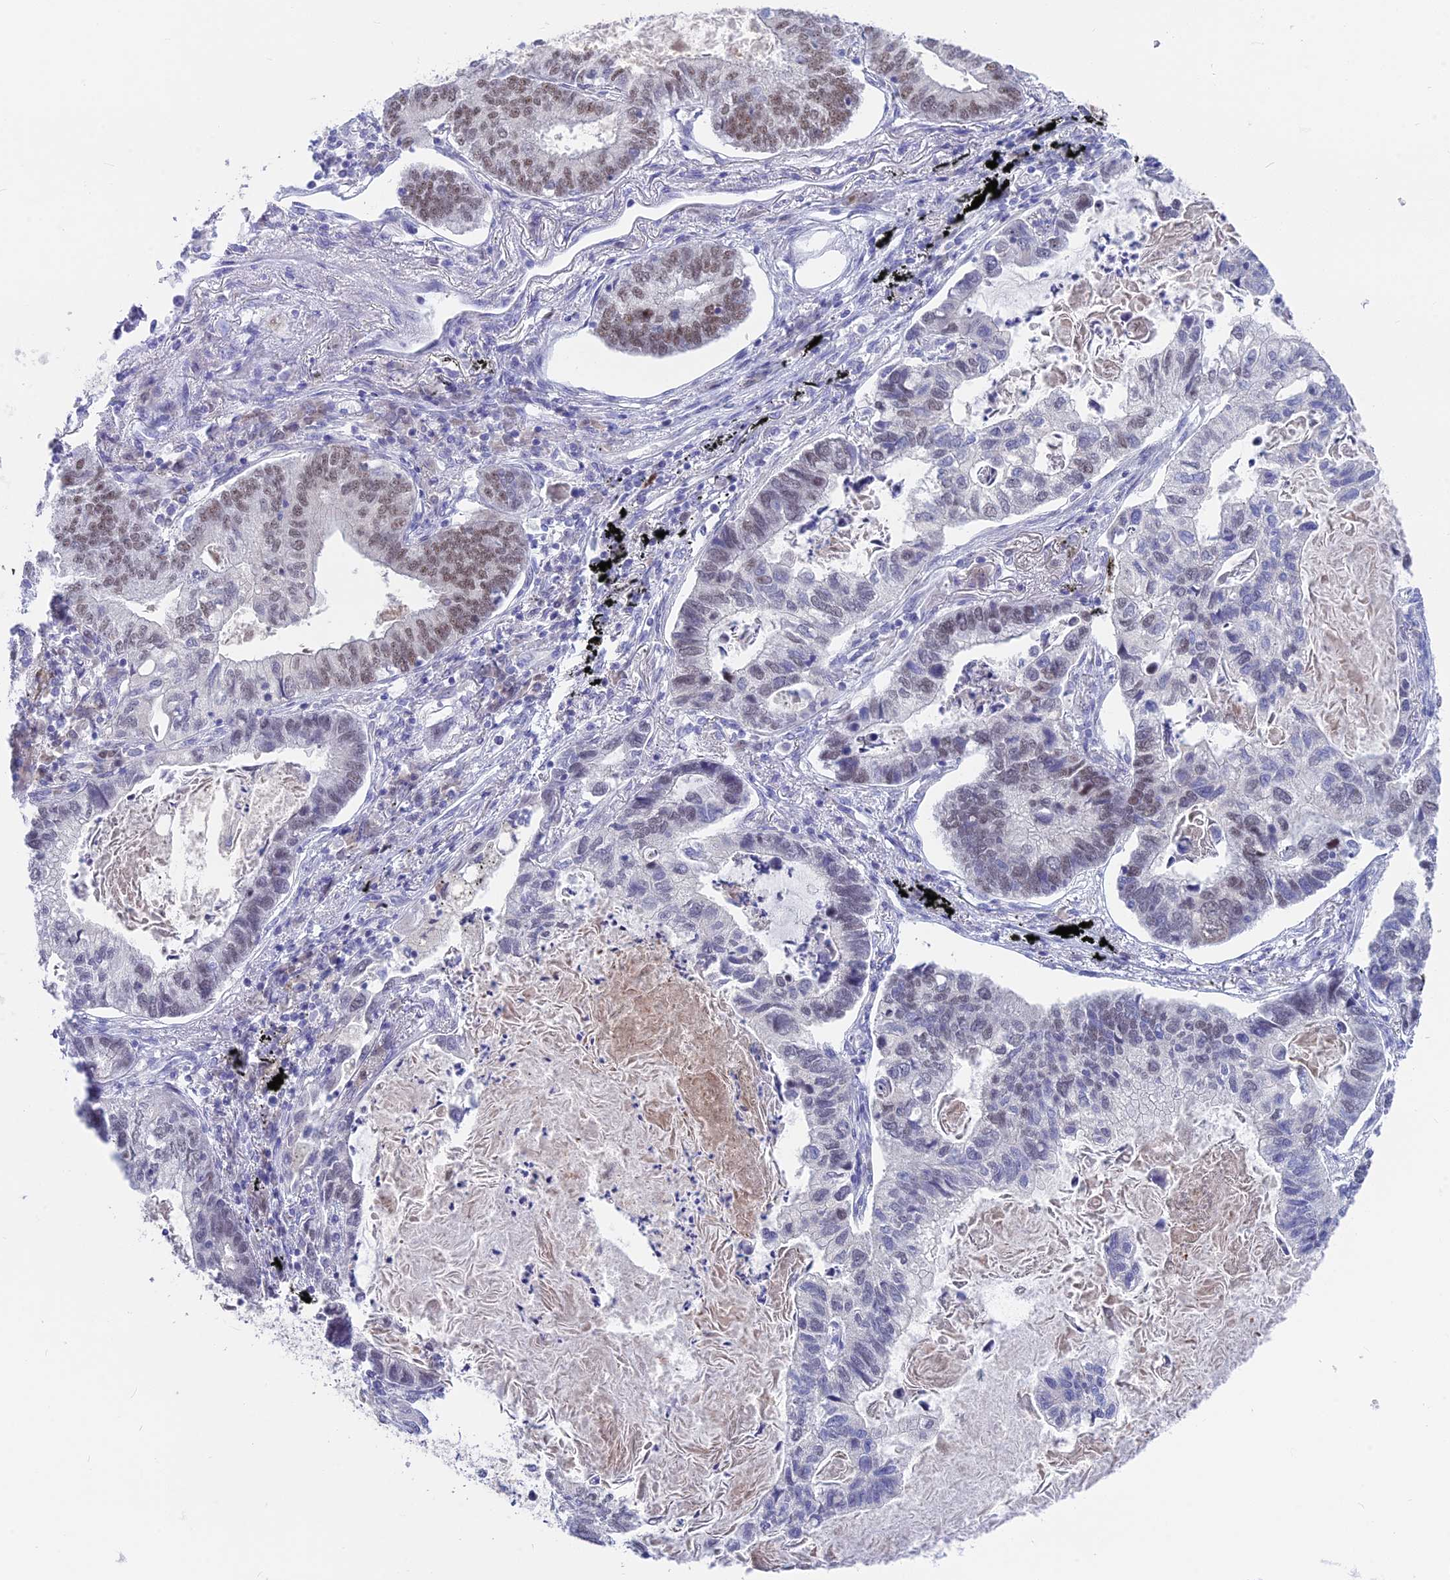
{"staining": {"intensity": "weak", "quantity": "25%-75%", "location": "nuclear"}, "tissue": "lung cancer", "cell_type": "Tumor cells", "image_type": "cancer", "snomed": [{"axis": "morphology", "description": "Adenocarcinoma, NOS"}, {"axis": "topography", "description": "Lung"}], "caption": "Protein staining displays weak nuclear expression in approximately 25%-75% of tumor cells in lung adenocarcinoma. (DAB (3,3'-diaminobenzidine) IHC, brown staining for protein, blue staining for nuclei).", "gene": "SNTN", "patient": {"sex": "male", "age": 67}}